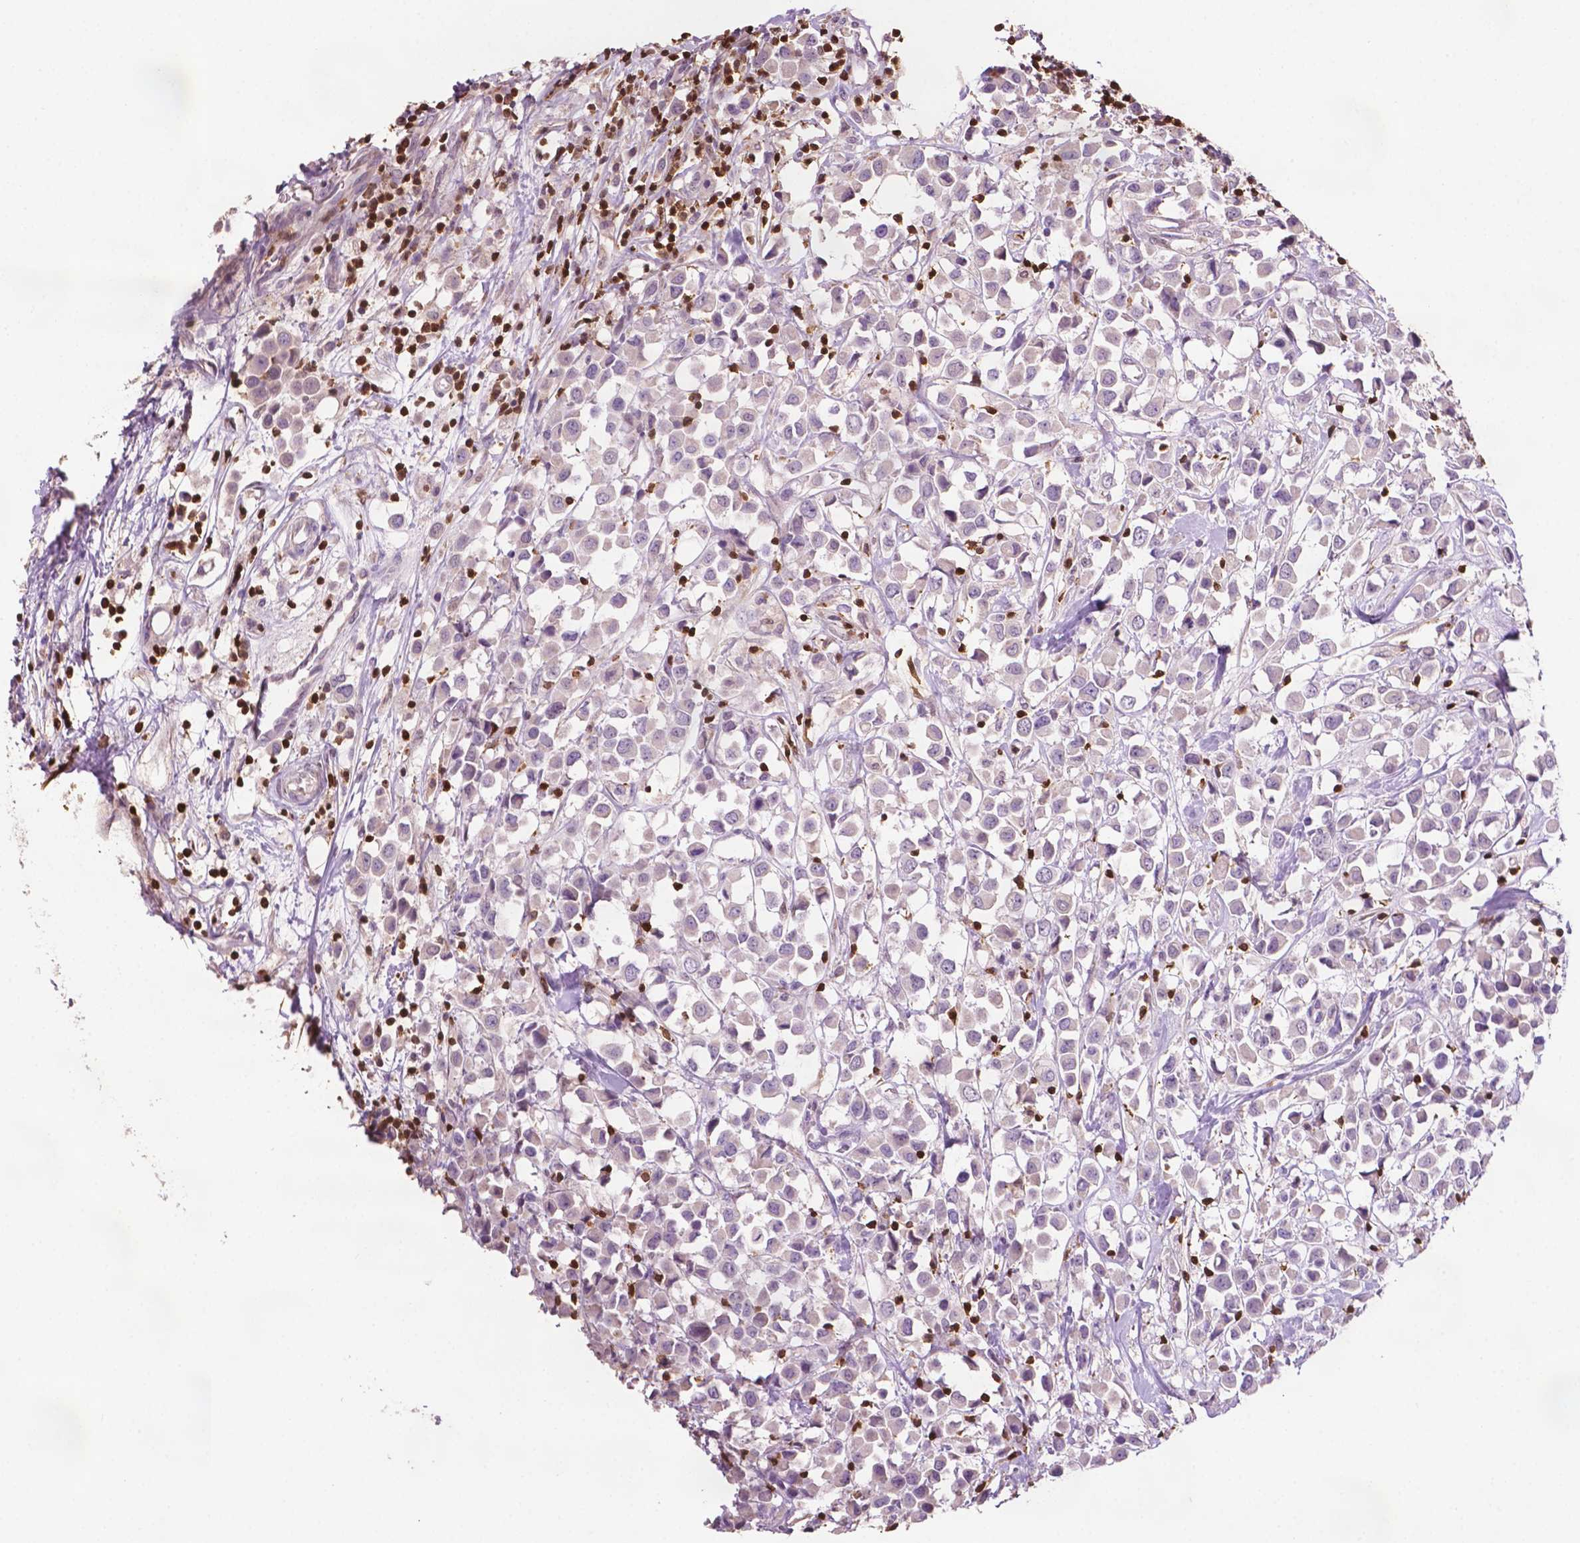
{"staining": {"intensity": "negative", "quantity": "none", "location": "none"}, "tissue": "breast cancer", "cell_type": "Tumor cells", "image_type": "cancer", "snomed": [{"axis": "morphology", "description": "Duct carcinoma"}, {"axis": "topography", "description": "Breast"}], "caption": "Immunohistochemistry (IHC) image of human breast invasive ductal carcinoma stained for a protein (brown), which shows no expression in tumor cells.", "gene": "TBC1D10C", "patient": {"sex": "female", "age": 61}}